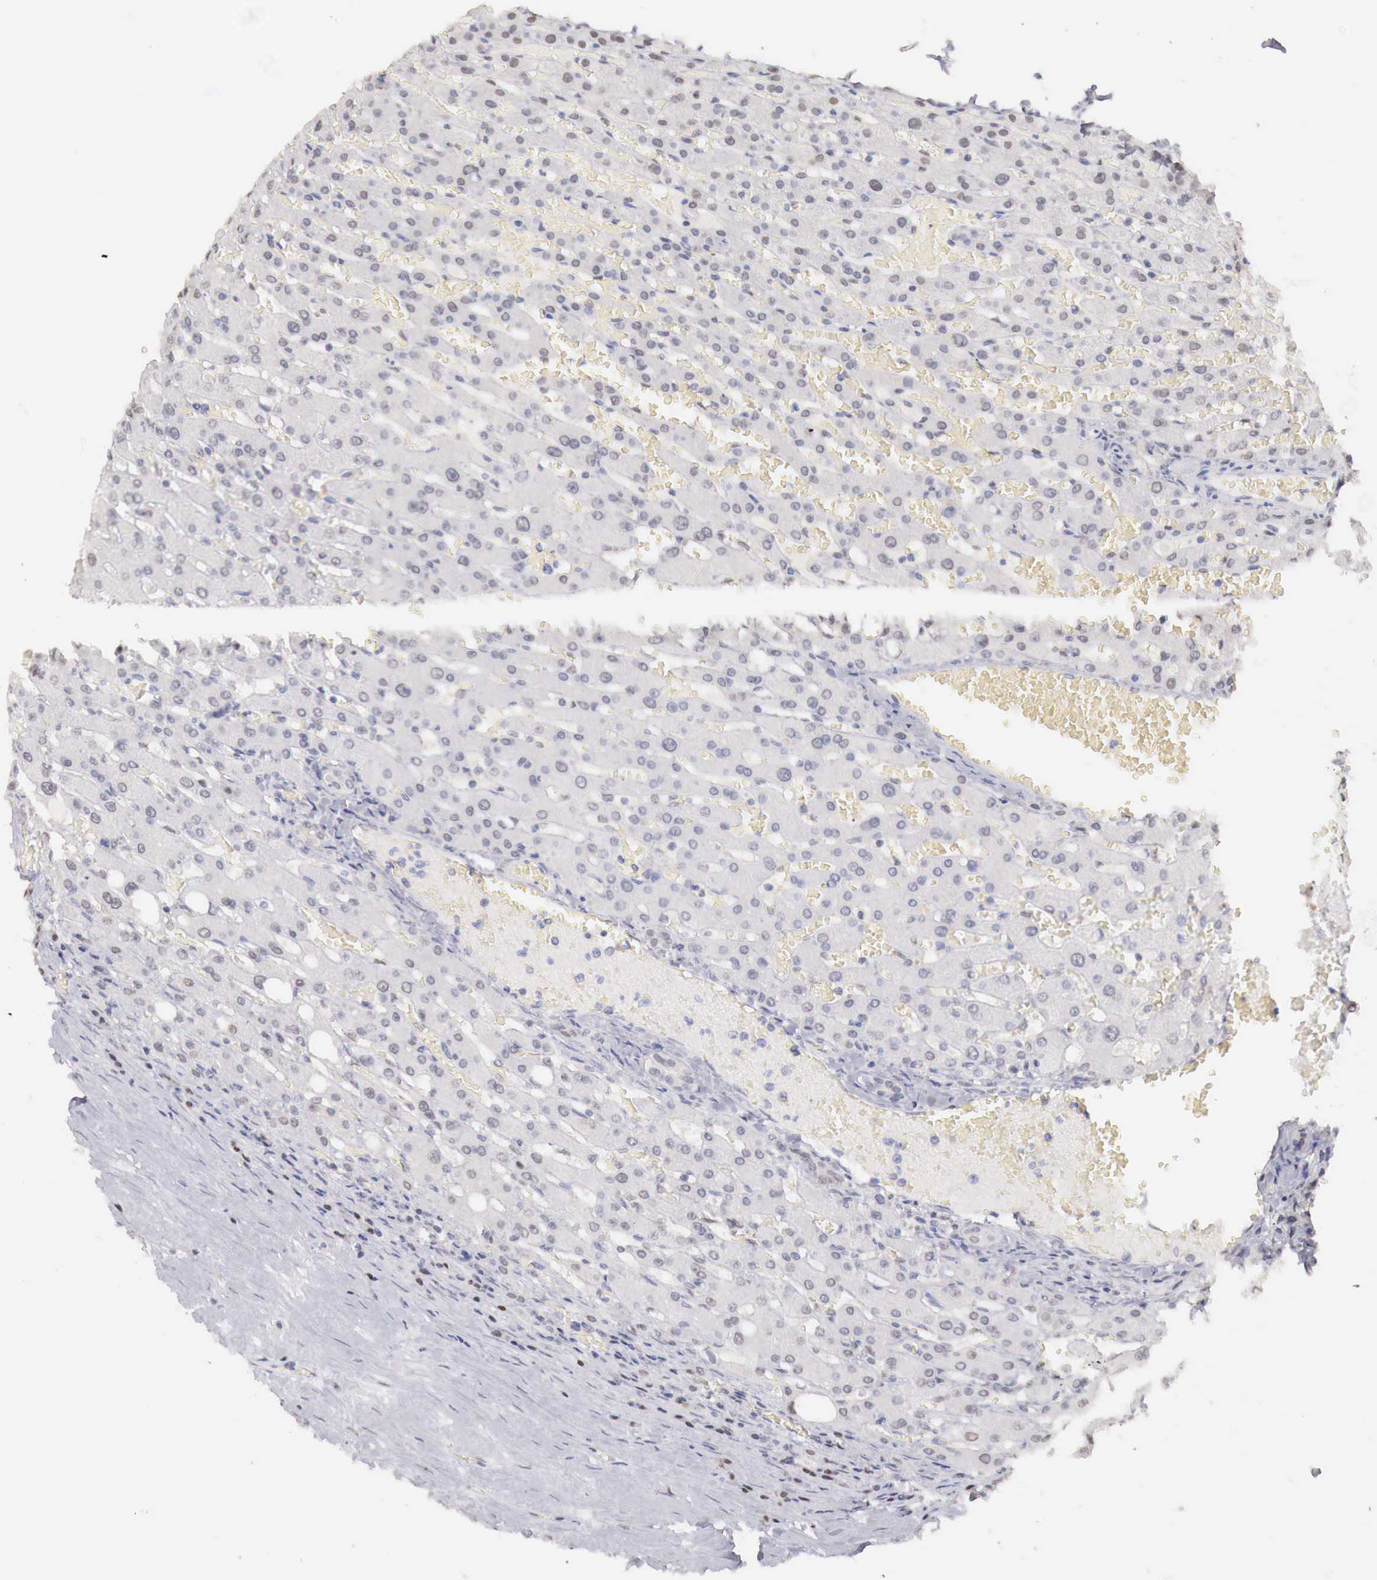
{"staining": {"intensity": "negative", "quantity": "none", "location": "none"}, "tissue": "liver", "cell_type": "Cholangiocytes", "image_type": "normal", "snomed": [{"axis": "morphology", "description": "Normal tissue, NOS"}, {"axis": "topography", "description": "Liver"}], "caption": "Immunohistochemistry (IHC) of normal liver exhibits no positivity in cholangiocytes.", "gene": "UBA1", "patient": {"sex": "female", "age": 30}}